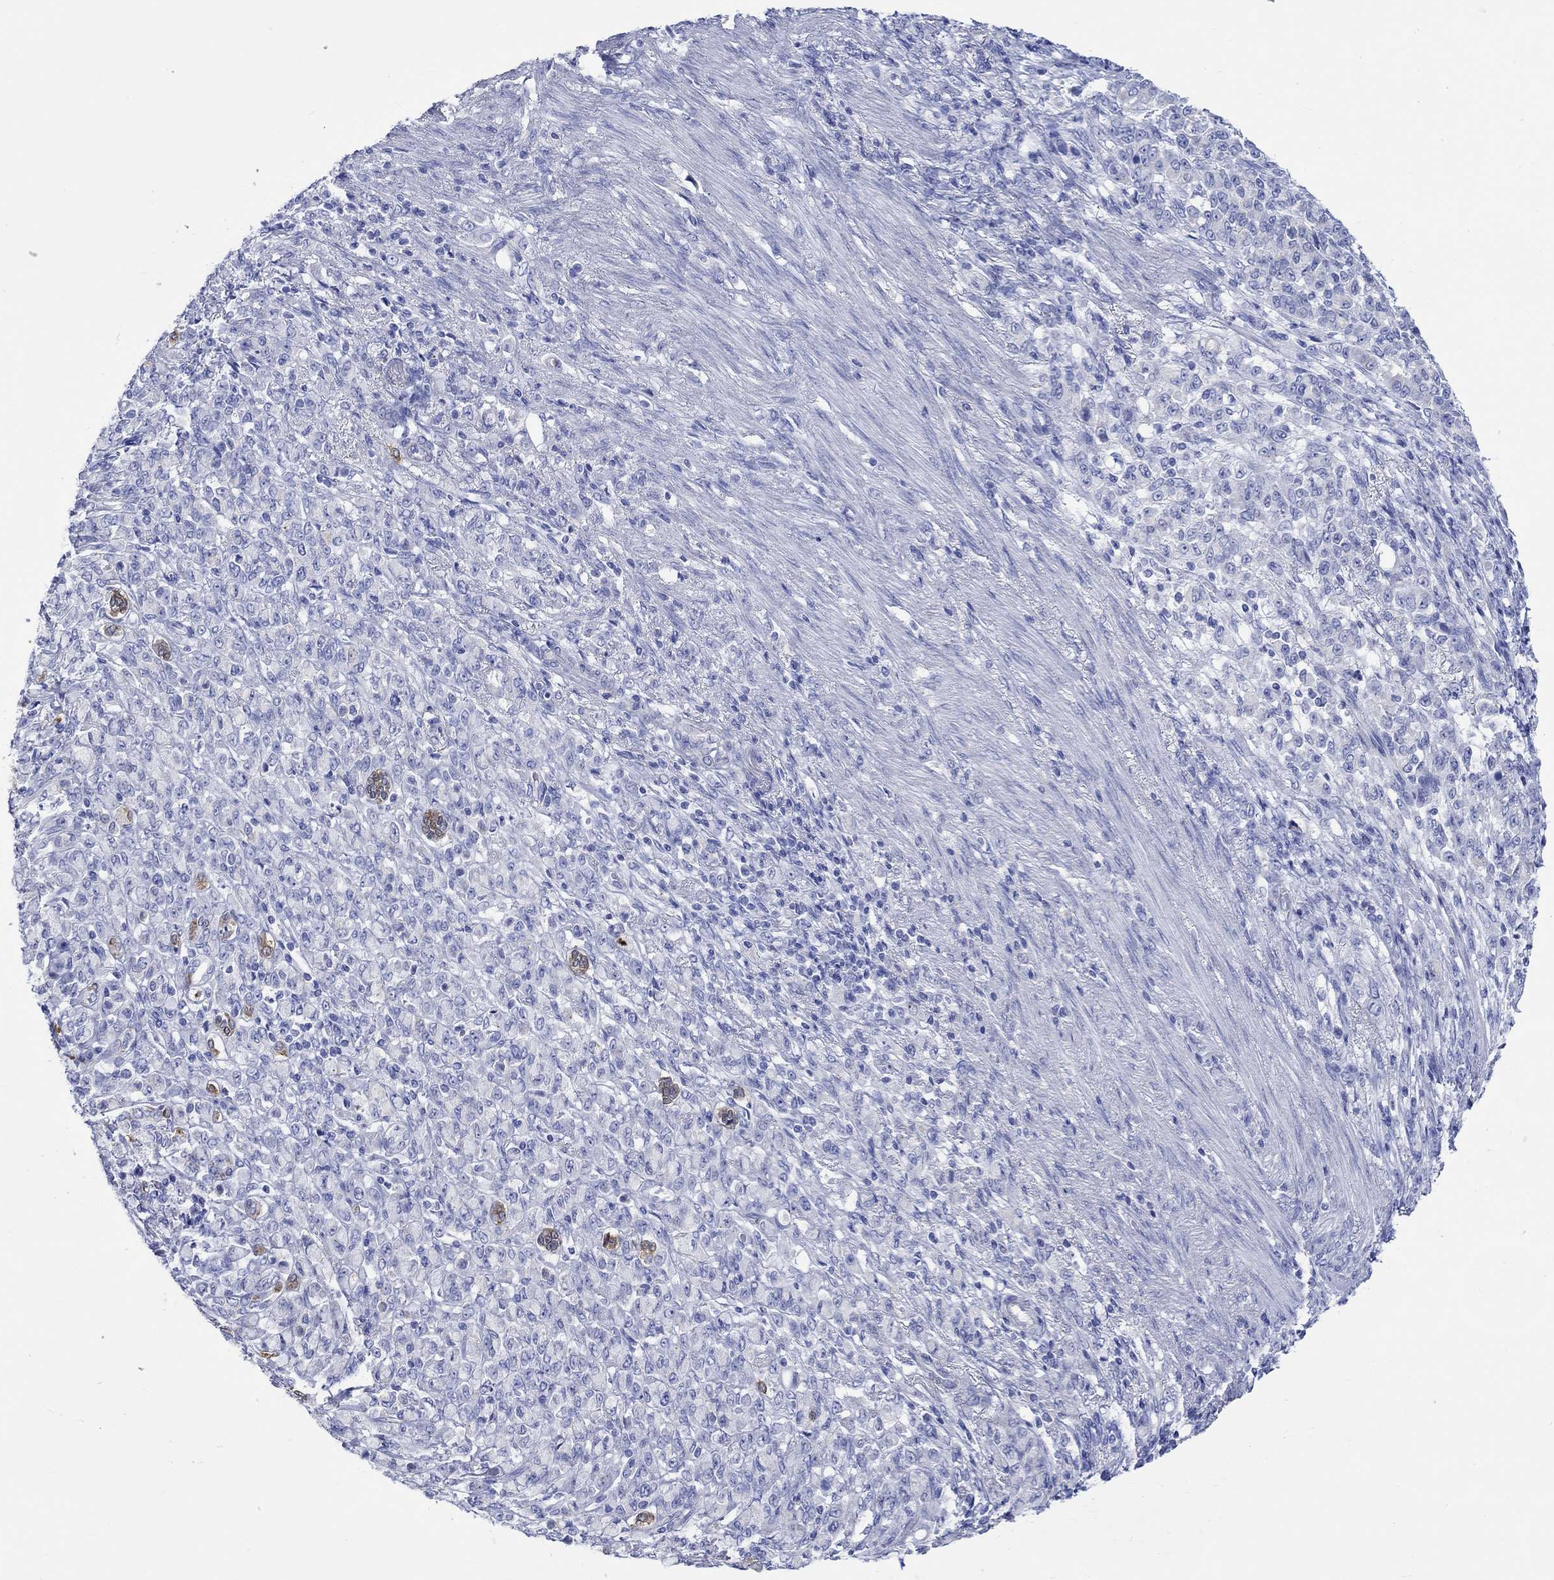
{"staining": {"intensity": "moderate", "quantity": "<25%", "location": "cytoplasmic/membranous"}, "tissue": "stomach cancer", "cell_type": "Tumor cells", "image_type": "cancer", "snomed": [{"axis": "morphology", "description": "Normal tissue, NOS"}, {"axis": "morphology", "description": "Adenocarcinoma, NOS"}, {"axis": "topography", "description": "Stomach"}], "caption": "Protein expression analysis of human stomach cancer (adenocarcinoma) reveals moderate cytoplasmic/membranous expression in about <25% of tumor cells. The staining was performed using DAB, with brown indicating positive protein expression. Nuclei are stained blue with hematoxylin.", "gene": "CPLX2", "patient": {"sex": "female", "age": 79}}